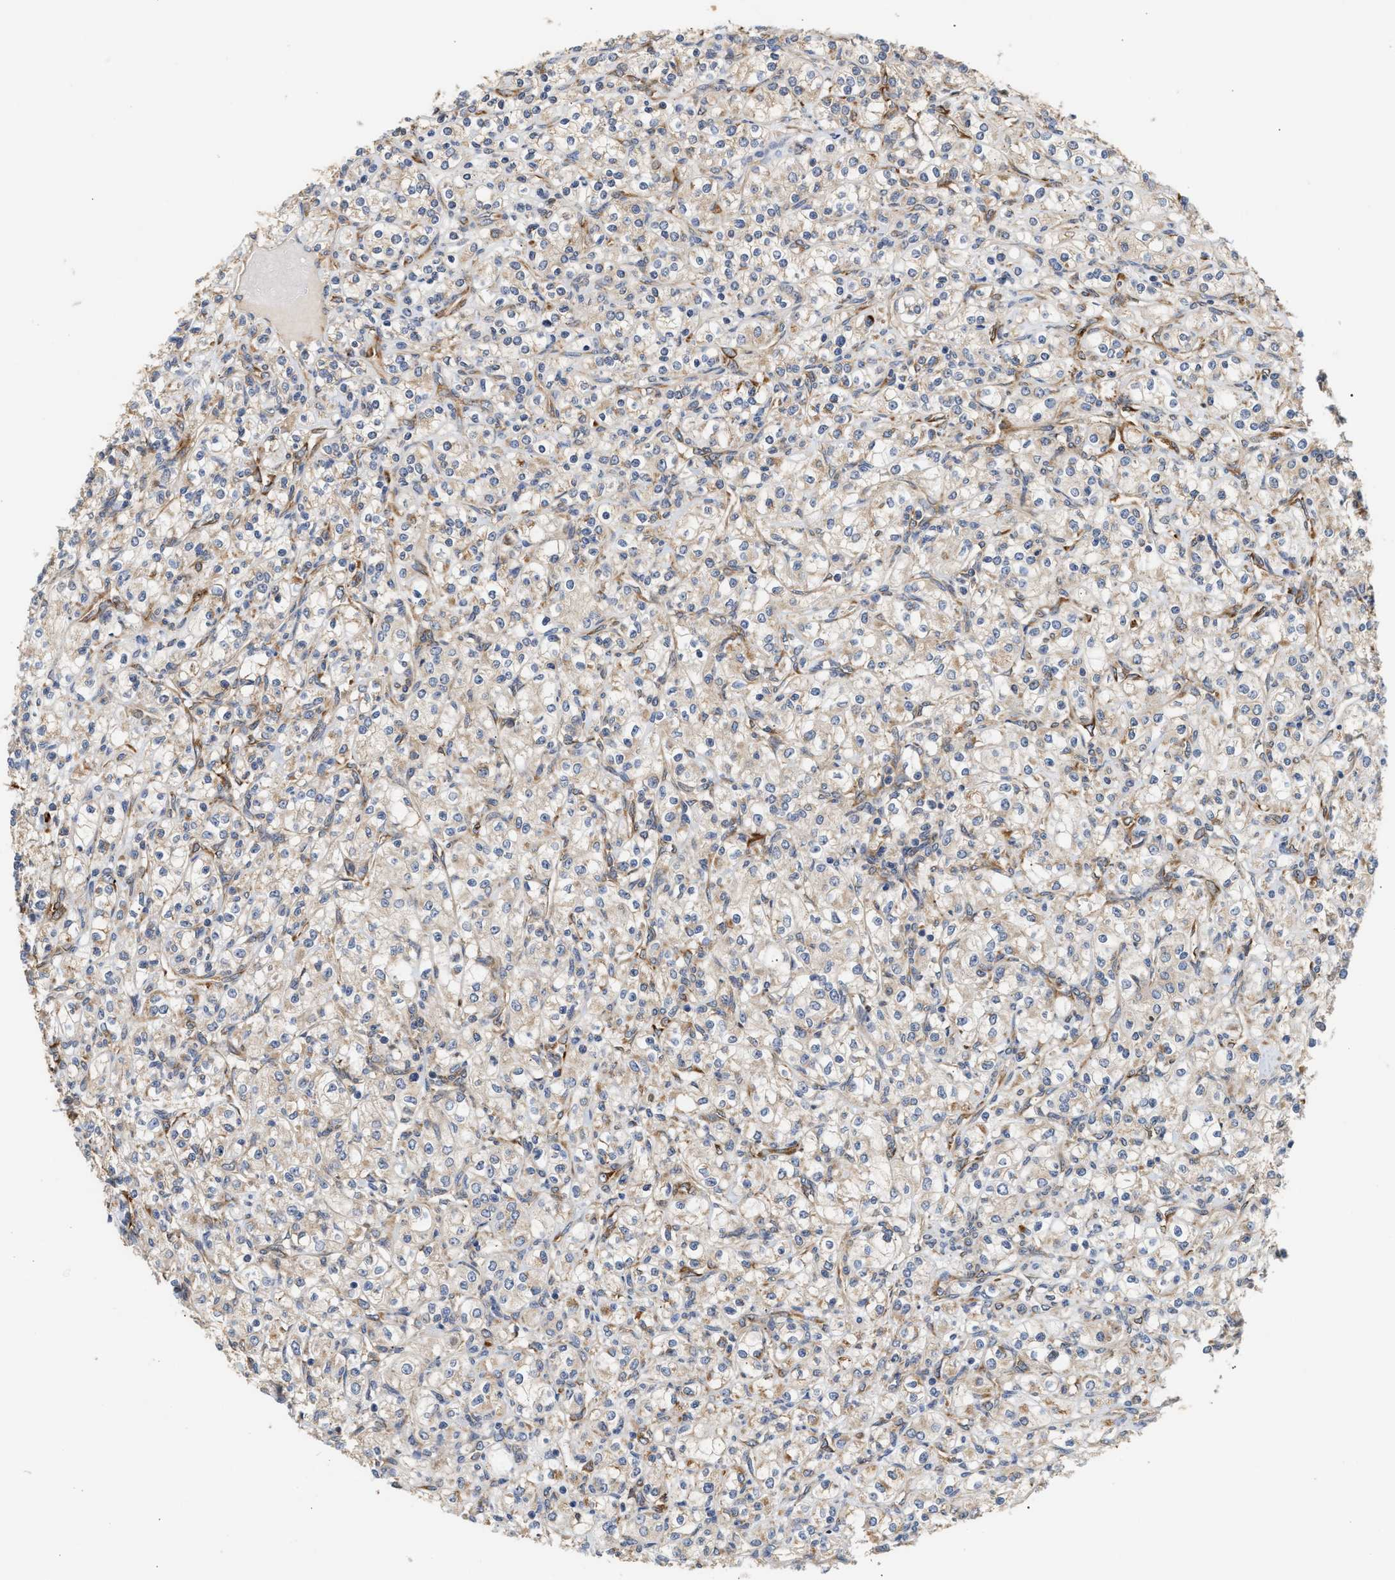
{"staining": {"intensity": "moderate", "quantity": "<25%", "location": "cytoplasmic/membranous"}, "tissue": "renal cancer", "cell_type": "Tumor cells", "image_type": "cancer", "snomed": [{"axis": "morphology", "description": "Adenocarcinoma, NOS"}, {"axis": "topography", "description": "Kidney"}], "caption": "Moderate cytoplasmic/membranous protein staining is present in about <25% of tumor cells in renal cancer.", "gene": "PLCD1", "patient": {"sex": "male", "age": 77}}